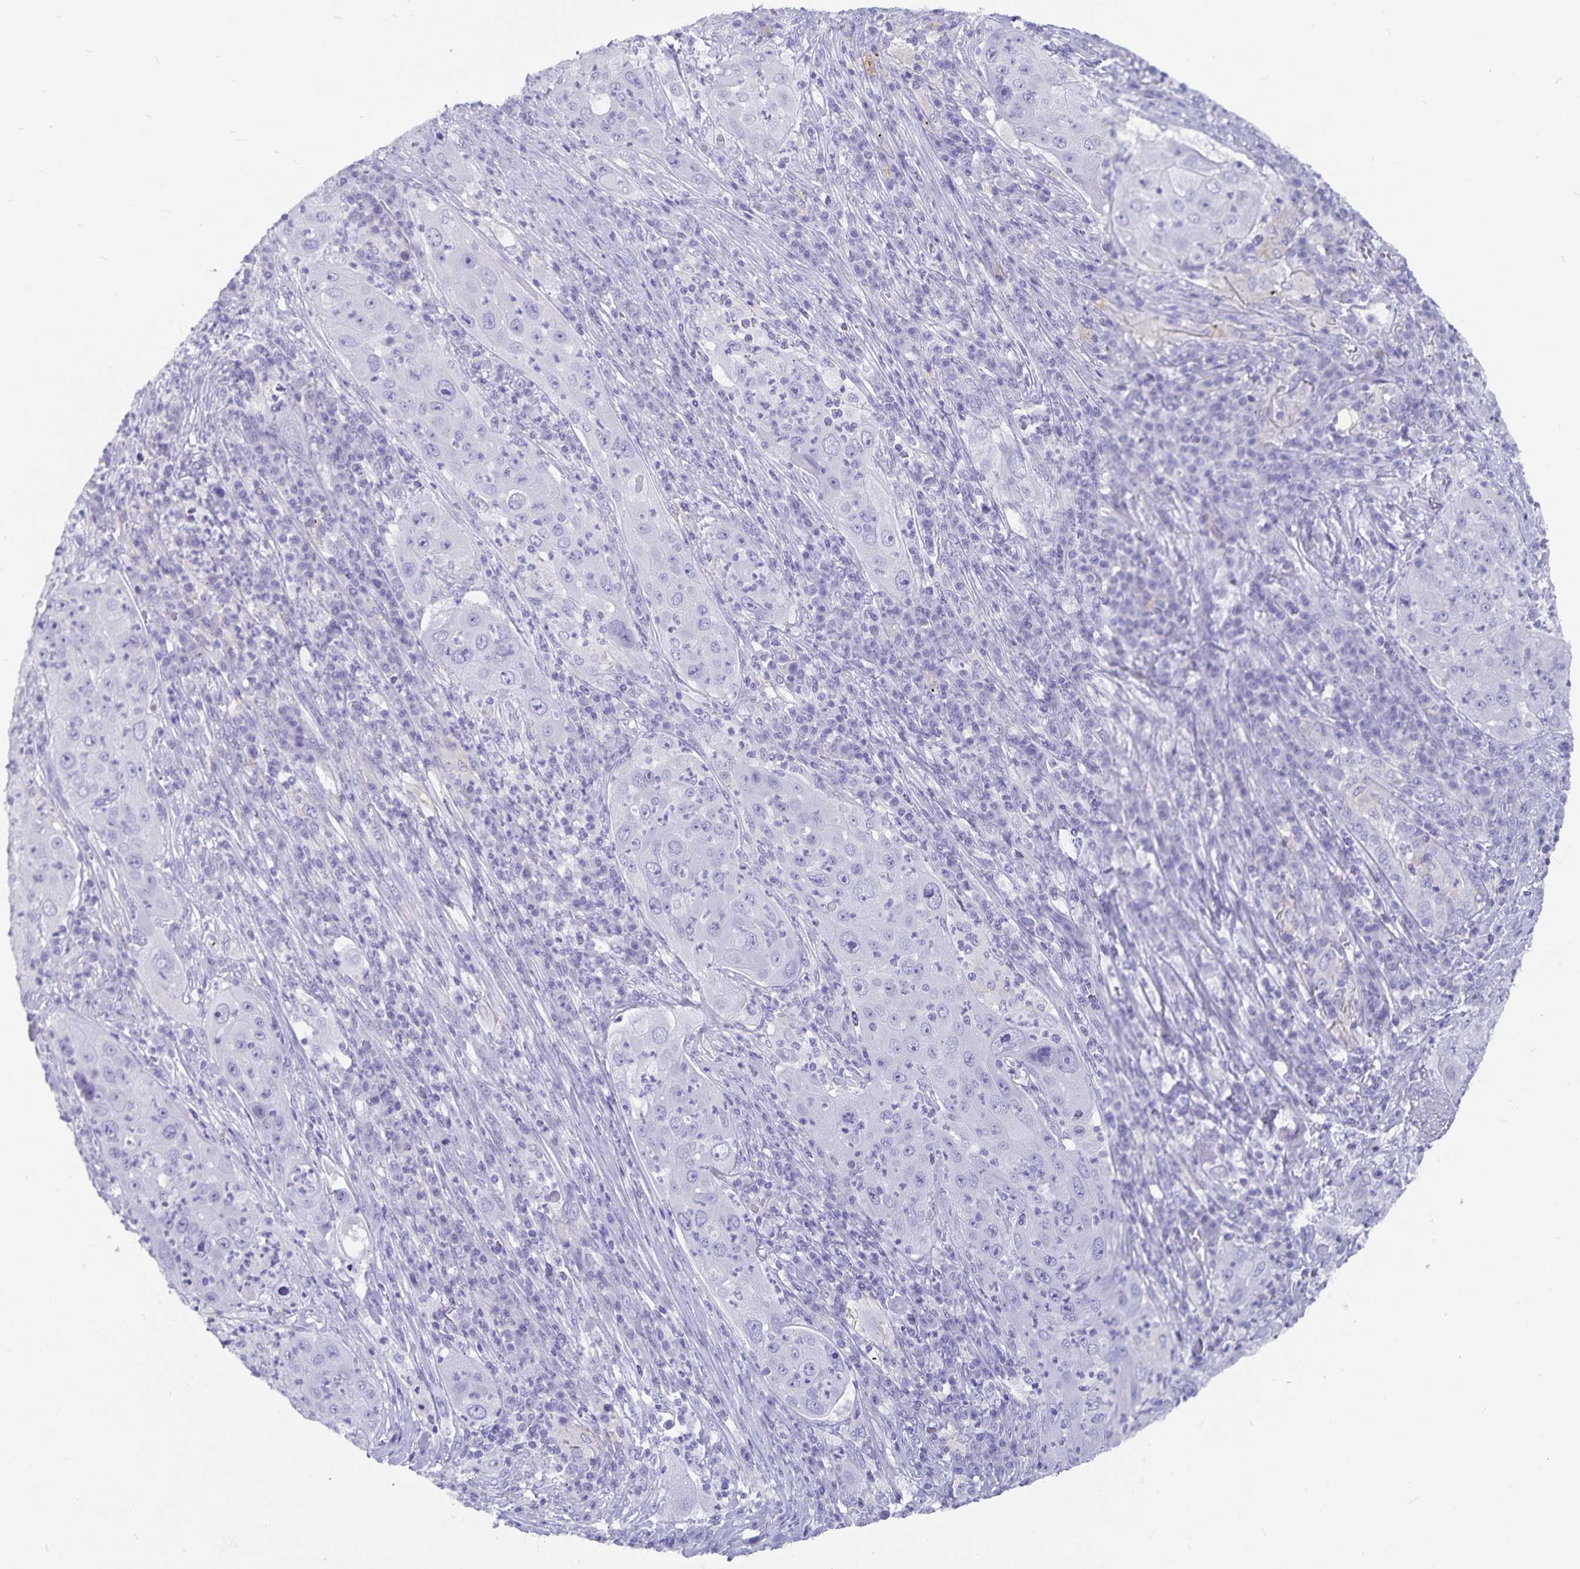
{"staining": {"intensity": "negative", "quantity": "none", "location": "none"}, "tissue": "lung cancer", "cell_type": "Tumor cells", "image_type": "cancer", "snomed": [{"axis": "morphology", "description": "Squamous cell carcinoma, NOS"}, {"axis": "topography", "description": "Lung"}], "caption": "DAB (3,3'-diaminobenzidine) immunohistochemical staining of lung cancer (squamous cell carcinoma) reveals no significant staining in tumor cells.", "gene": "PLAC1", "patient": {"sex": "female", "age": 59}}